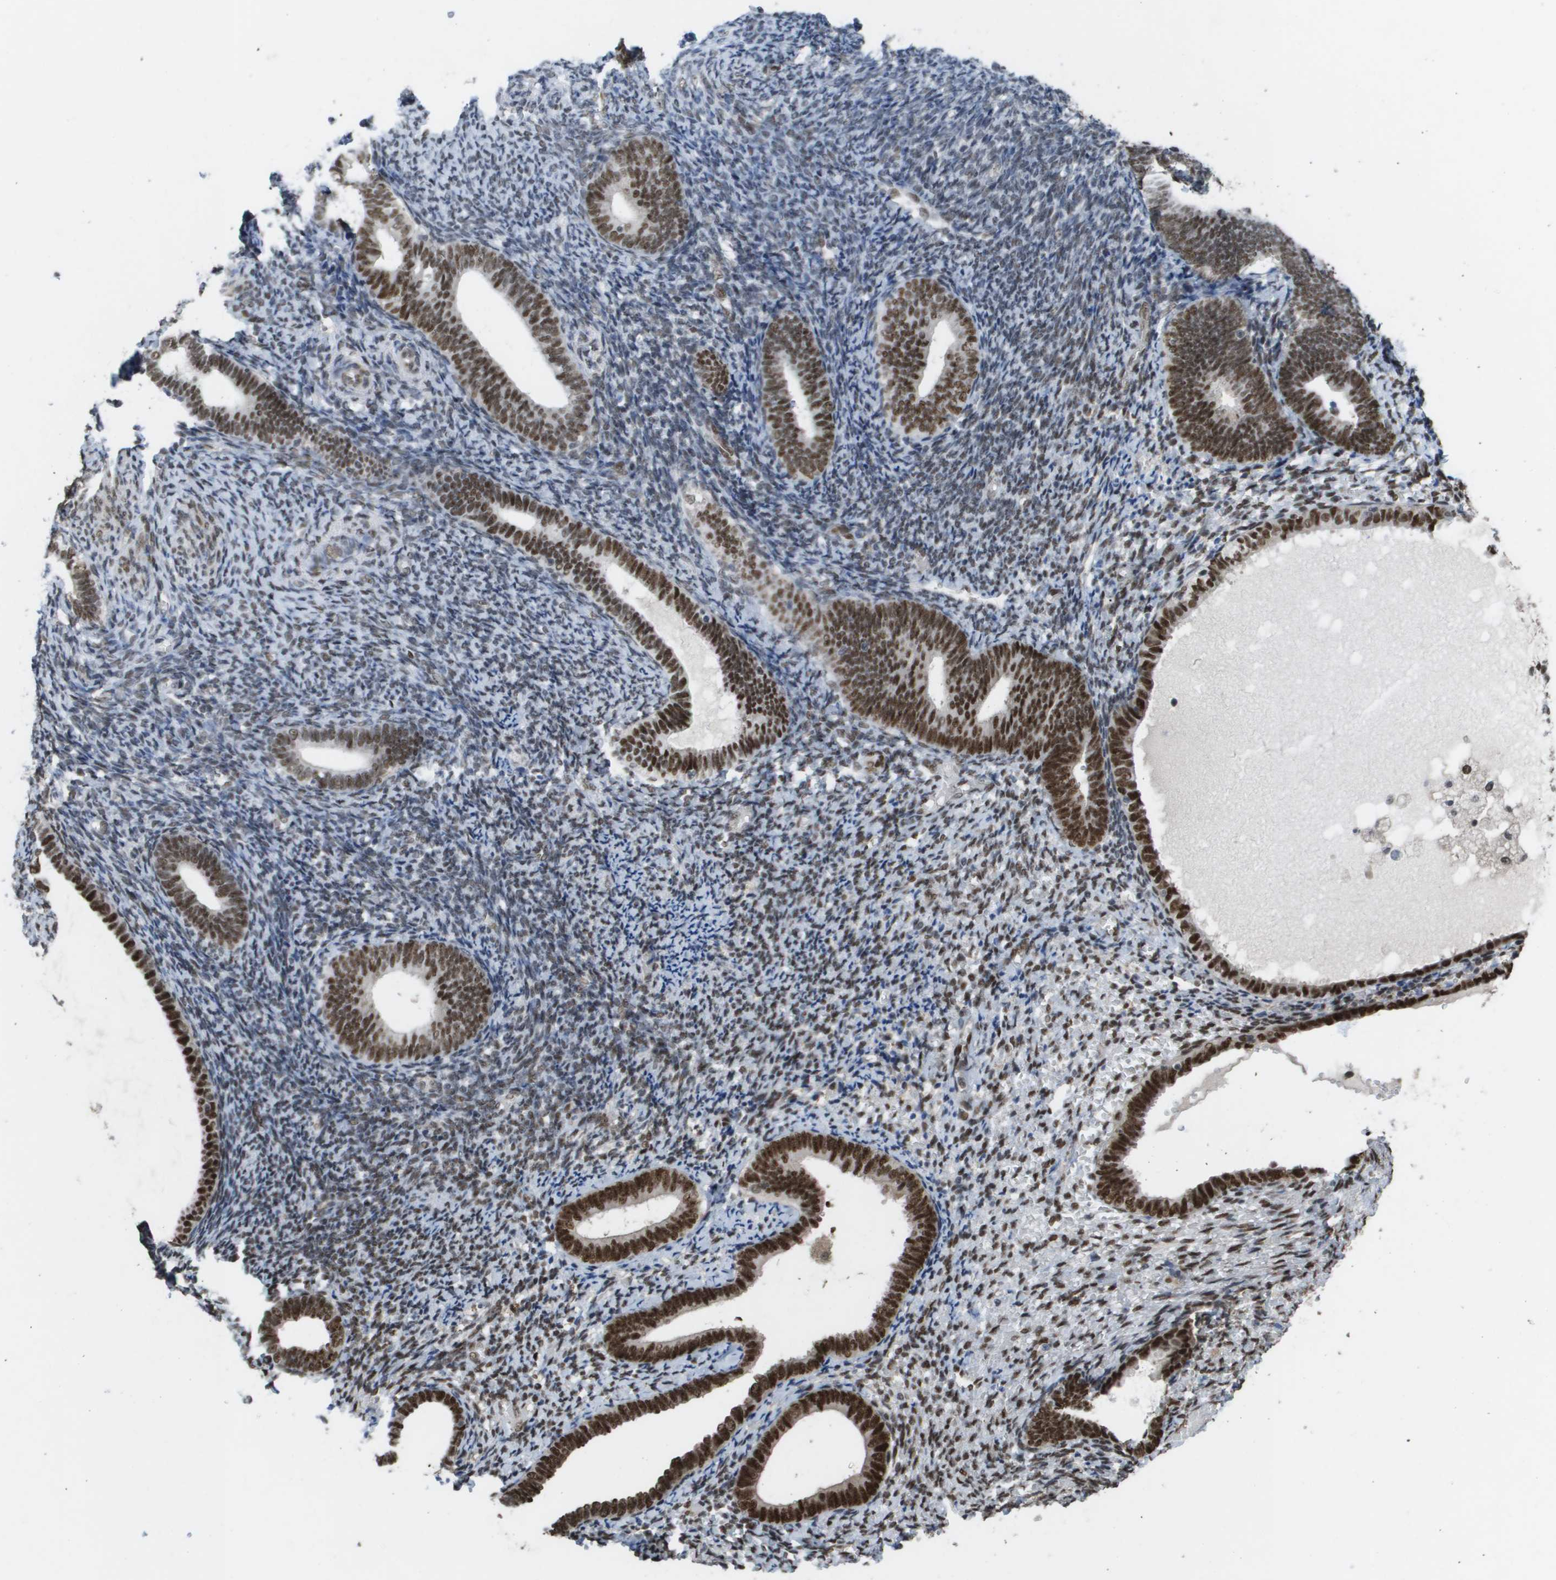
{"staining": {"intensity": "moderate", "quantity": ">75%", "location": "nuclear"}, "tissue": "endometrium", "cell_type": "Cells in endometrial stroma", "image_type": "normal", "snomed": [{"axis": "morphology", "description": "Normal tissue, NOS"}, {"axis": "topography", "description": "Endometrium"}], "caption": "The immunohistochemical stain highlights moderate nuclear expression in cells in endometrial stroma of benign endometrium. The protein of interest is shown in brown color, while the nuclei are stained blue.", "gene": "CDT1", "patient": {"sex": "female", "age": 66}}